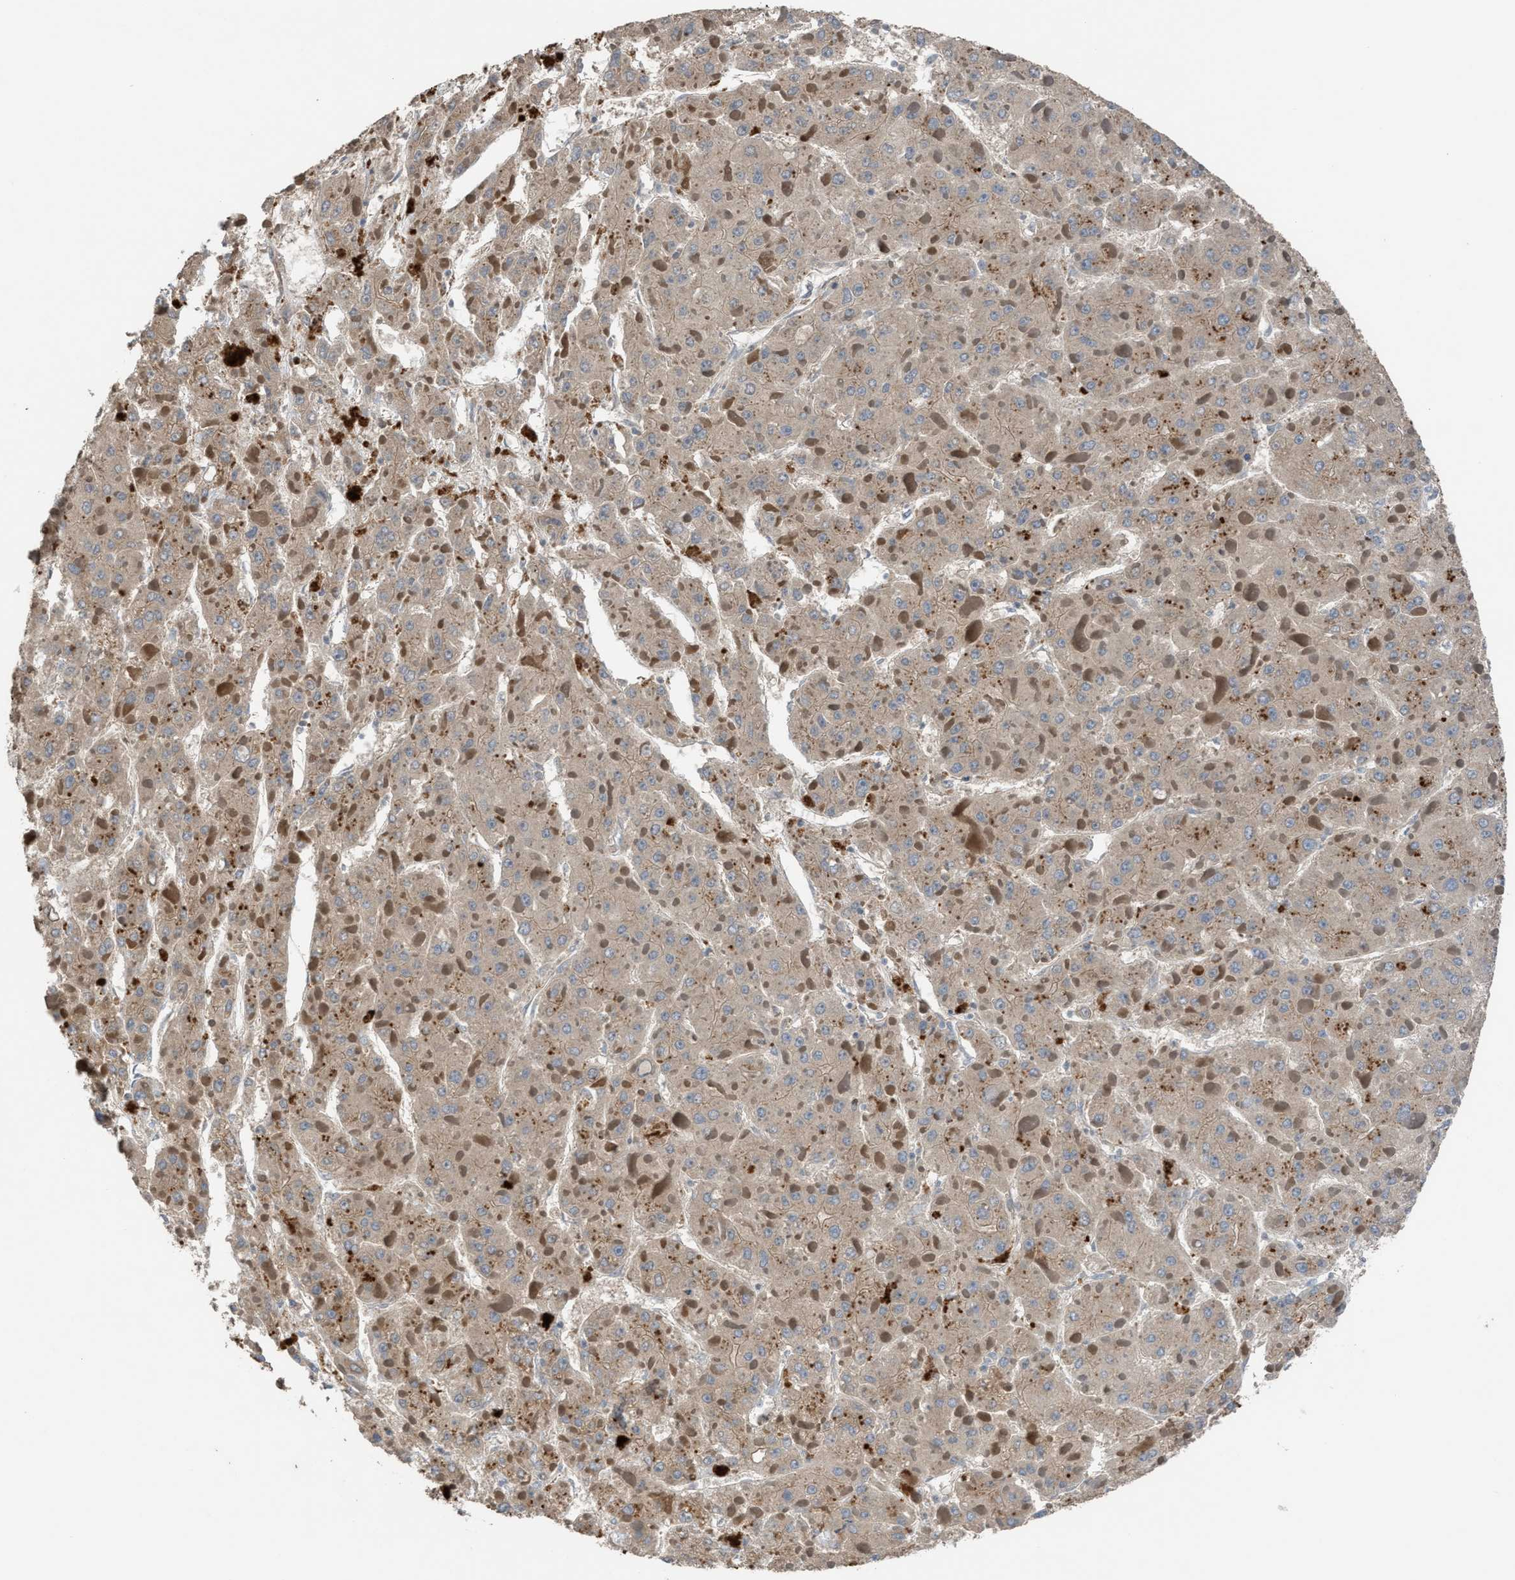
{"staining": {"intensity": "moderate", "quantity": ">75%", "location": "cytoplasmic/membranous"}, "tissue": "liver cancer", "cell_type": "Tumor cells", "image_type": "cancer", "snomed": [{"axis": "morphology", "description": "Carcinoma, Hepatocellular, NOS"}, {"axis": "topography", "description": "Liver"}], "caption": "A histopathology image of liver cancer (hepatocellular carcinoma) stained for a protein exhibits moderate cytoplasmic/membranous brown staining in tumor cells.", "gene": "TPK1", "patient": {"sex": "female", "age": 73}}